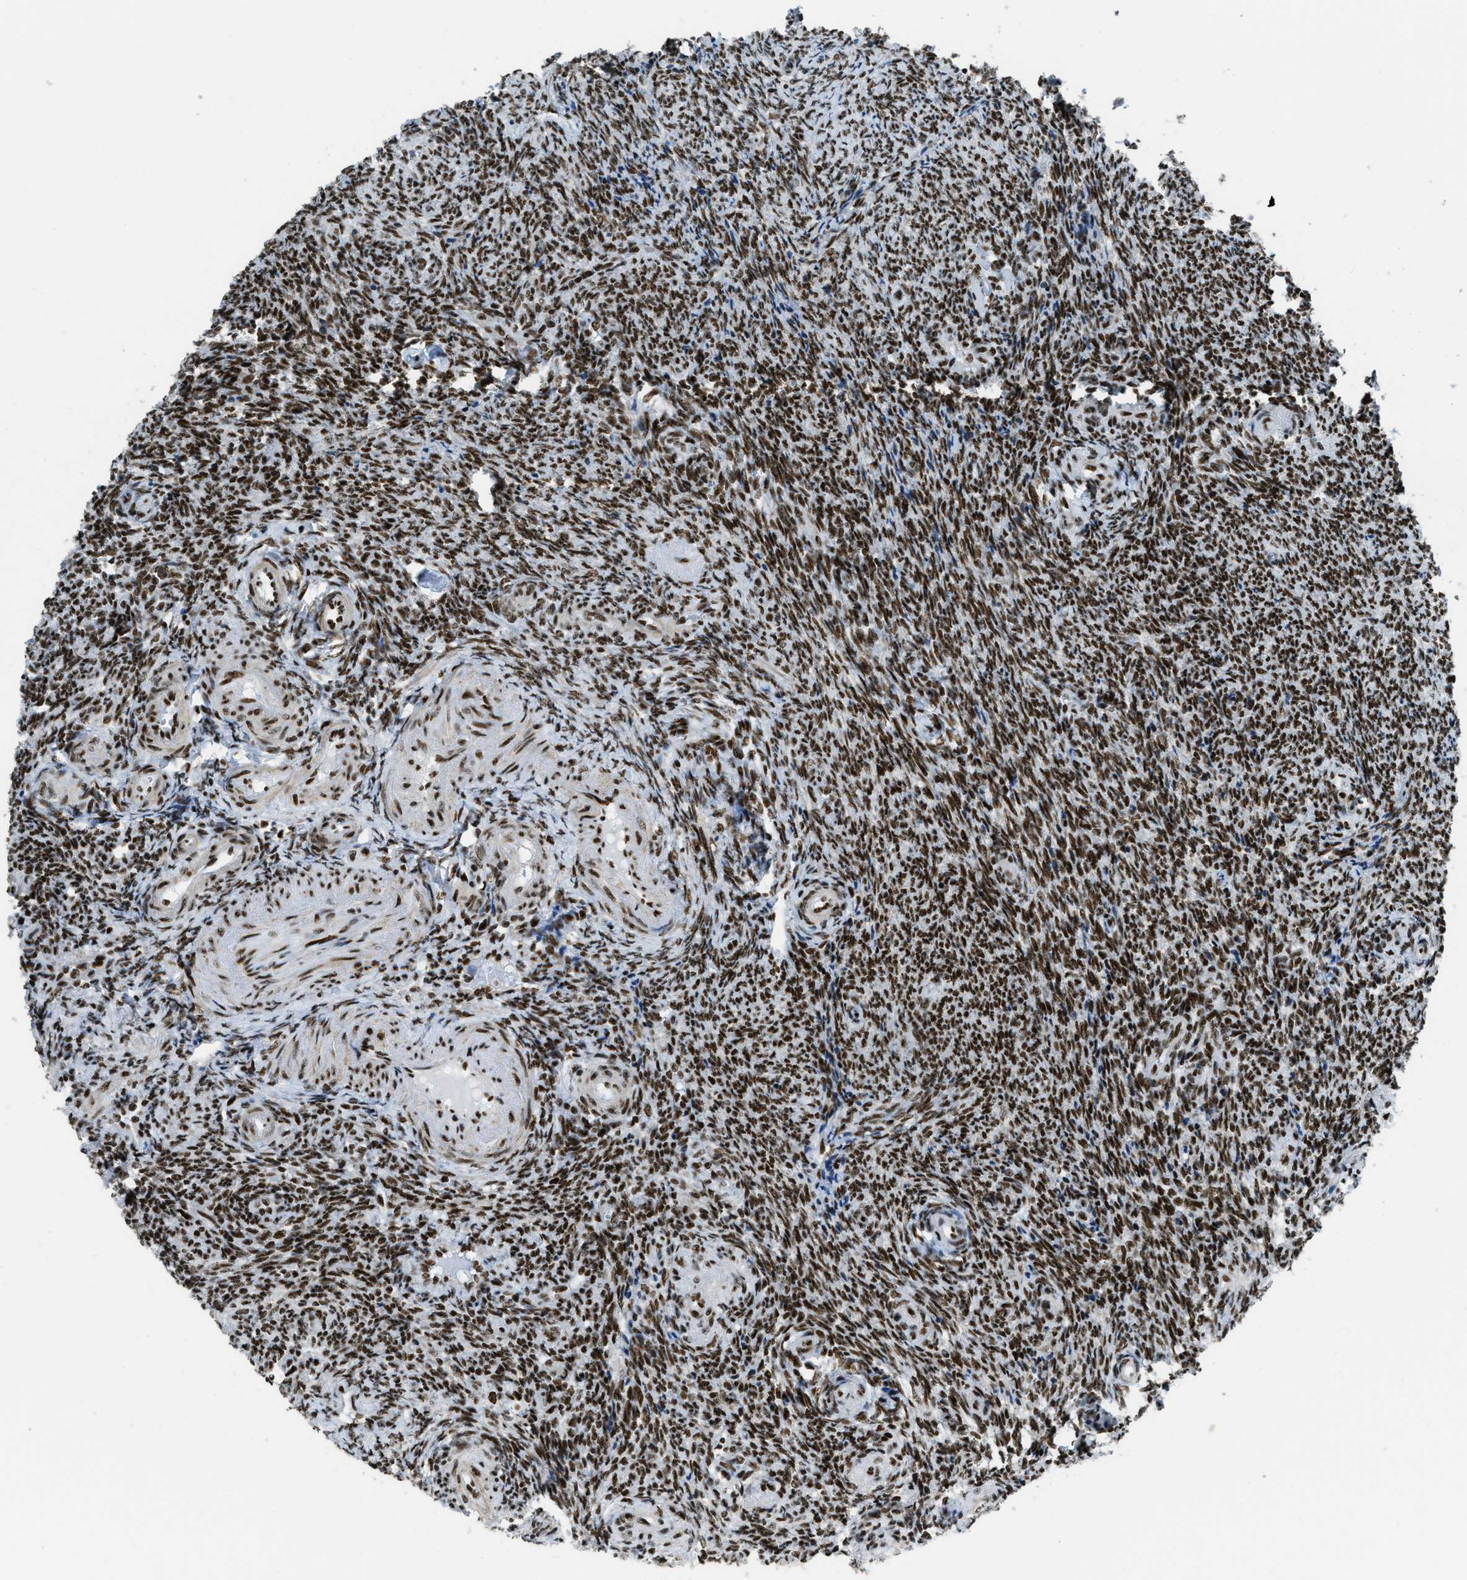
{"staining": {"intensity": "strong", "quantity": ">75%", "location": "nuclear"}, "tissue": "ovary", "cell_type": "Ovarian stroma cells", "image_type": "normal", "snomed": [{"axis": "morphology", "description": "Normal tissue, NOS"}, {"axis": "topography", "description": "Ovary"}], "caption": "Immunohistochemical staining of benign ovary reveals high levels of strong nuclear positivity in approximately >75% of ovarian stroma cells. Nuclei are stained in blue.", "gene": "ZNF207", "patient": {"sex": "female", "age": 41}}